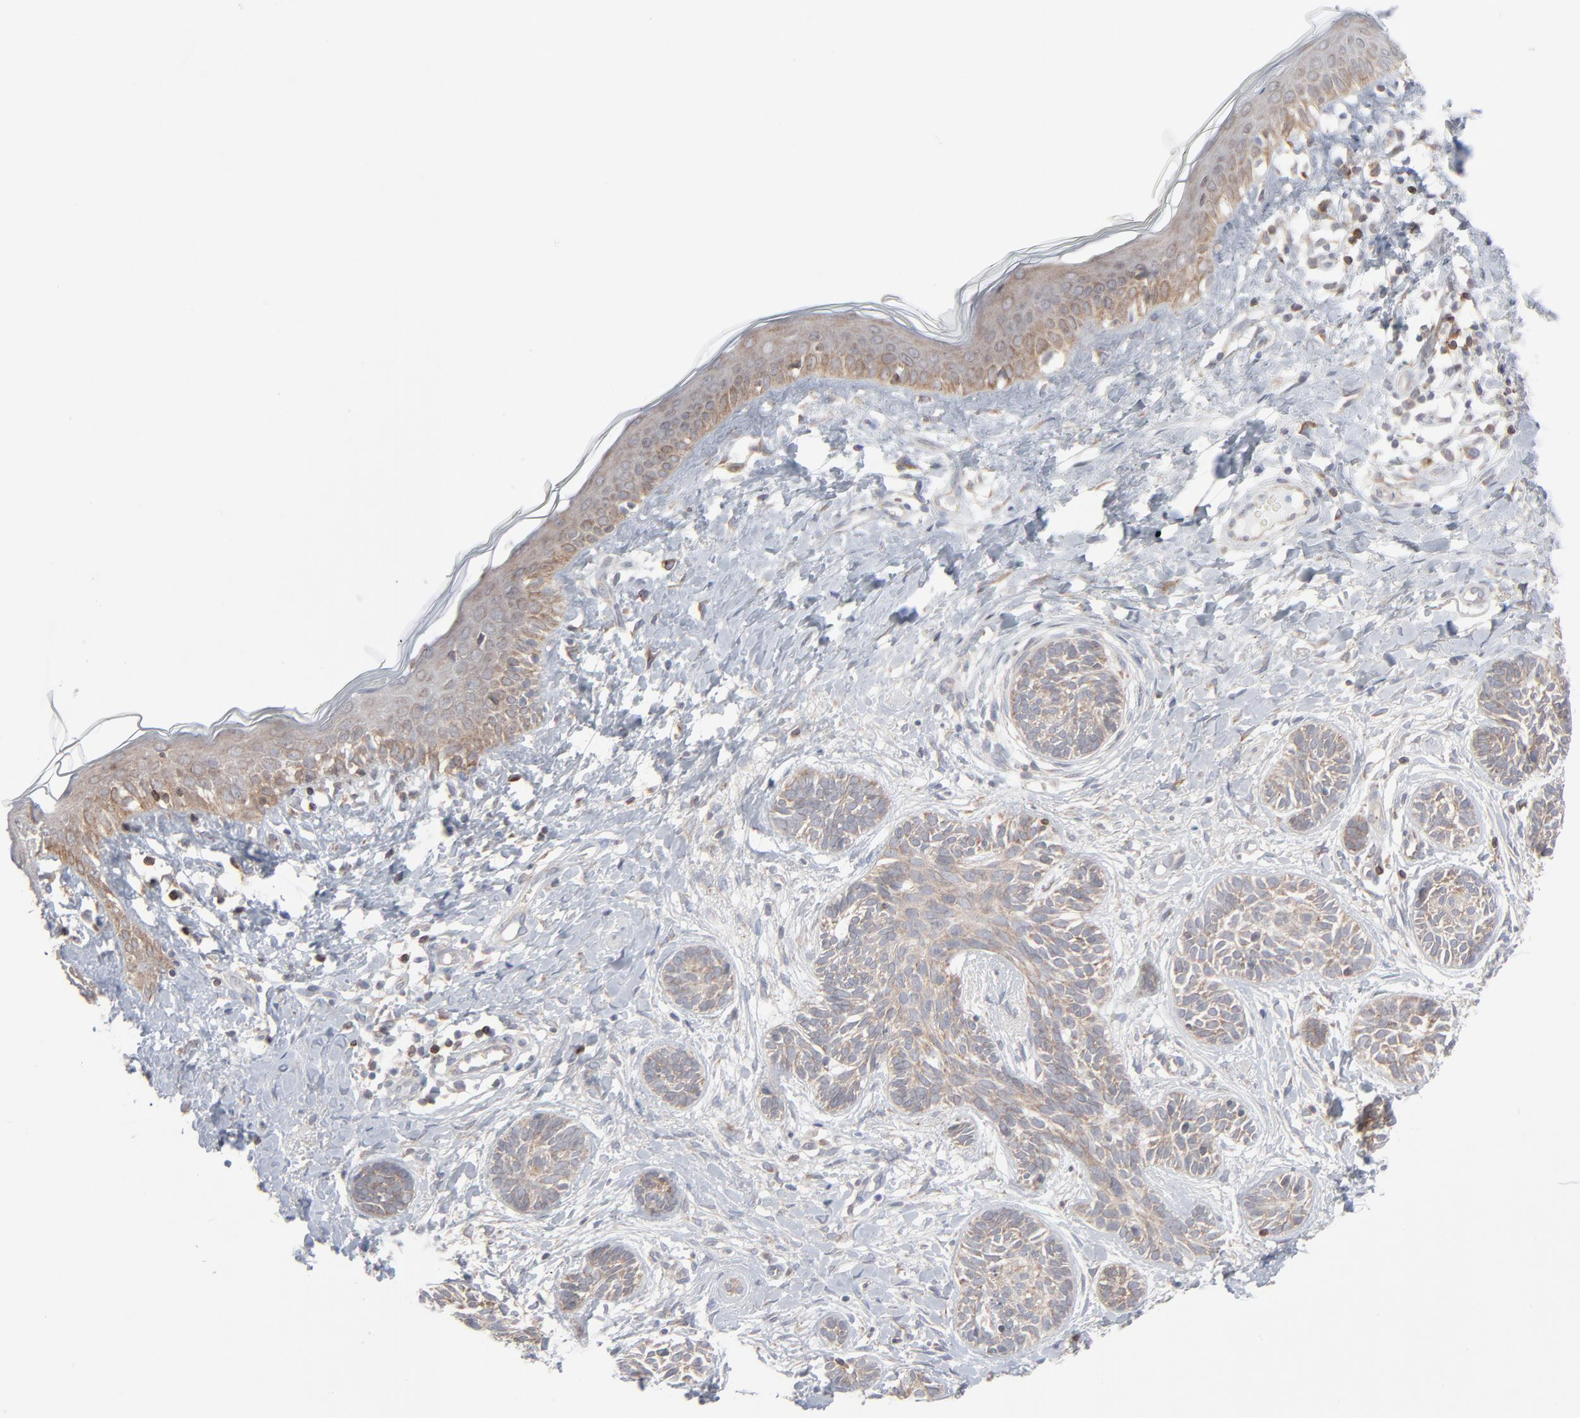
{"staining": {"intensity": "weak", "quantity": ">75%", "location": "cytoplasmic/membranous"}, "tissue": "skin cancer", "cell_type": "Tumor cells", "image_type": "cancer", "snomed": [{"axis": "morphology", "description": "Normal tissue, NOS"}, {"axis": "morphology", "description": "Basal cell carcinoma"}, {"axis": "topography", "description": "Skin"}], "caption": "This image shows skin basal cell carcinoma stained with immunohistochemistry (IHC) to label a protein in brown. The cytoplasmic/membranous of tumor cells show weak positivity for the protein. Nuclei are counter-stained blue.", "gene": "KDSR", "patient": {"sex": "male", "age": 63}}